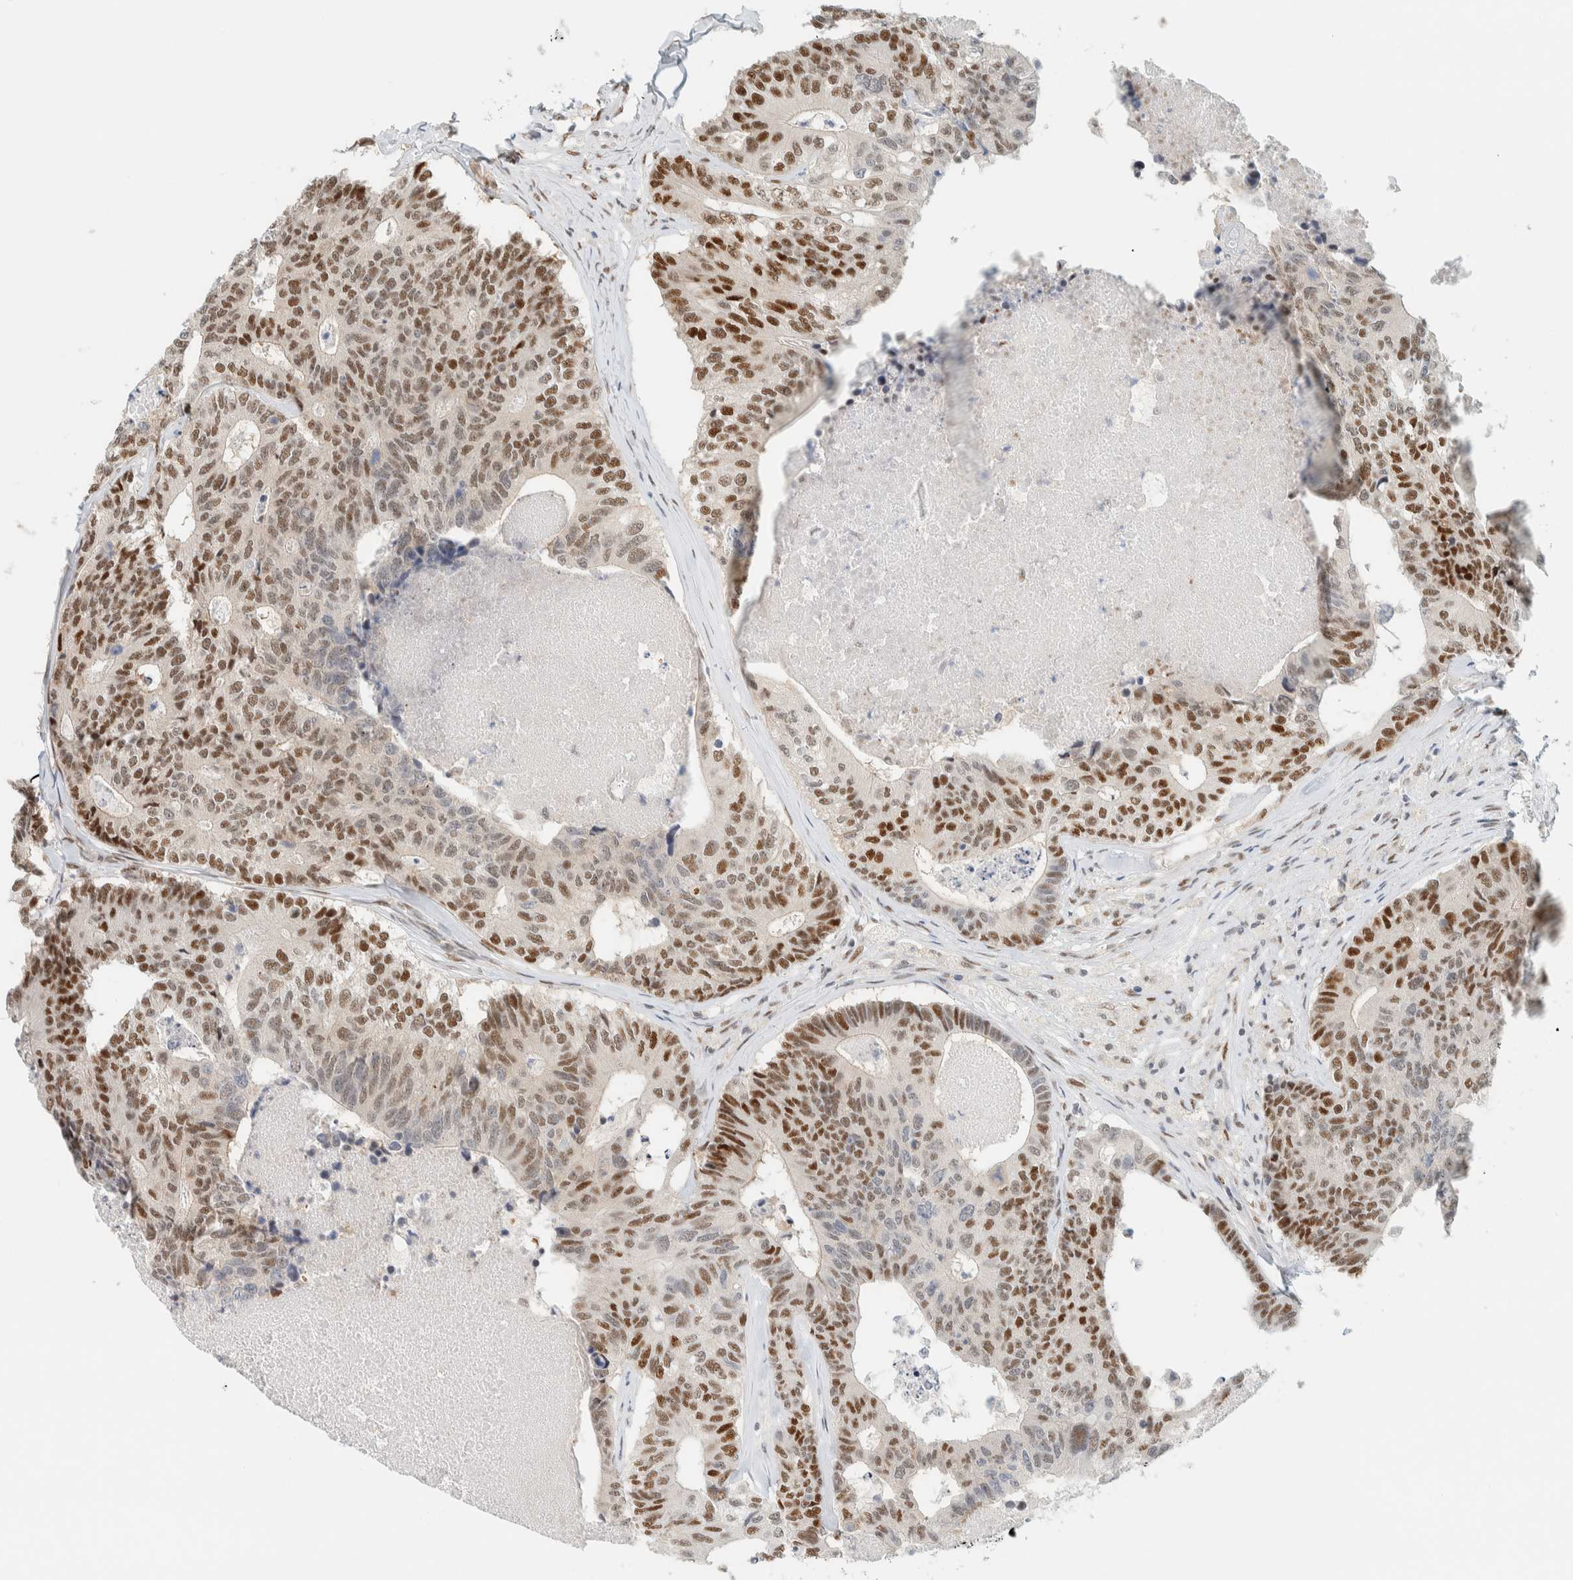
{"staining": {"intensity": "moderate", "quantity": ">75%", "location": "nuclear"}, "tissue": "colorectal cancer", "cell_type": "Tumor cells", "image_type": "cancer", "snomed": [{"axis": "morphology", "description": "Adenocarcinoma, NOS"}, {"axis": "topography", "description": "Colon"}], "caption": "Colorectal cancer stained with immunohistochemistry (IHC) demonstrates moderate nuclear positivity in about >75% of tumor cells.", "gene": "ZNF683", "patient": {"sex": "female", "age": 67}}